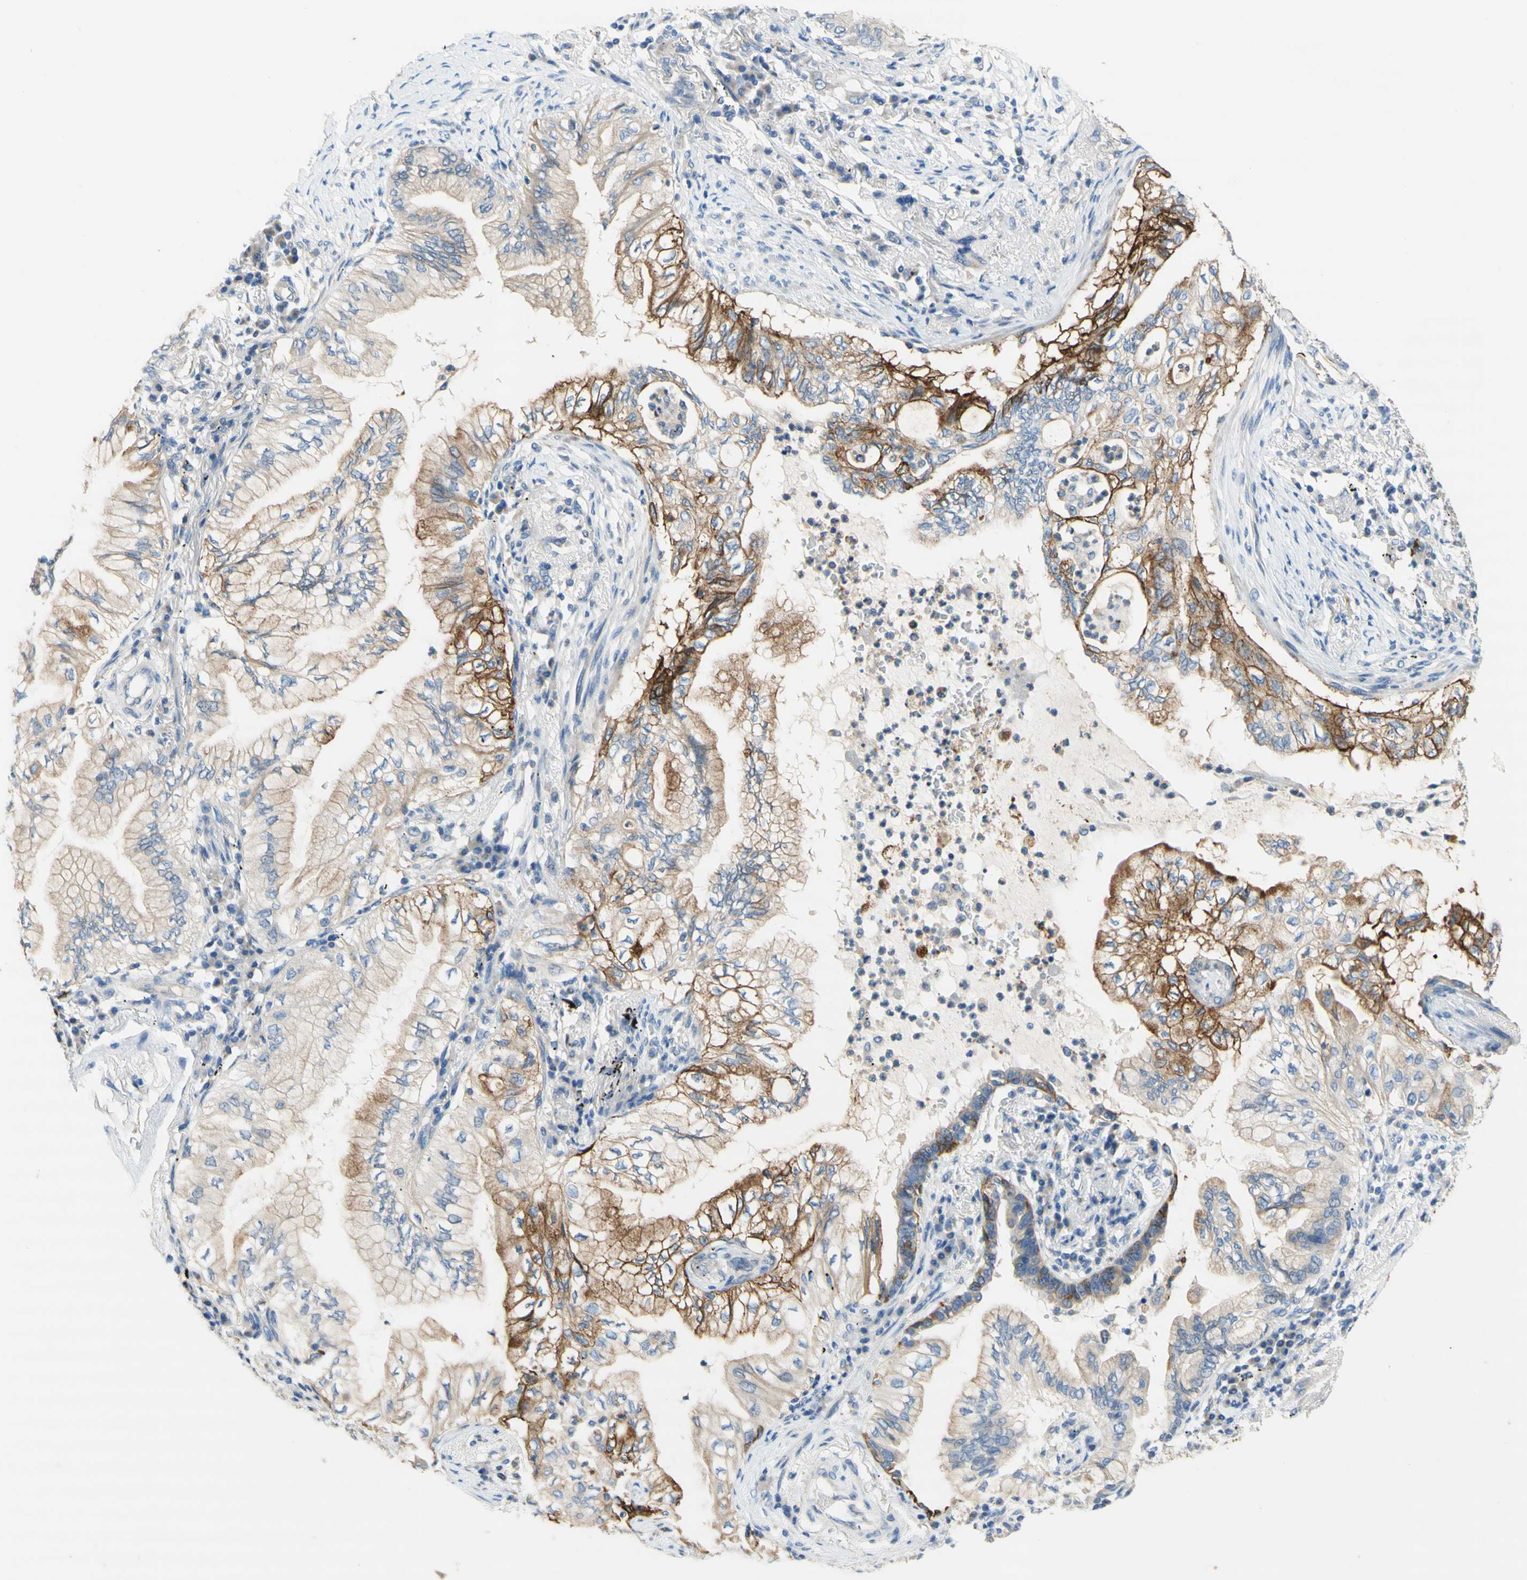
{"staining": {"intensity": "strong", "quantity": ">75%", "location": "cytoplasmic/membranous"}, "tissue": "lung cancer", "cell_type": "Tumor cells", "image_type": "cancer", "snomed": [{"axis": "morphology", "description": "Normal tissue, NOS"}, {"axis": "morphology", "description": "Adenocarcinoma, NOS"}, {"axis": "topography", "description": "Bronchus"}, {"axis": "topography", "description": "Lung"}], "caption": "Immunohistochemical staining of lung cancer exhibits high levels of strong cytoplasmic/membranous protein positivity in approximately >75% of tumor cells.", "gene": "F3", "patient": {"sex": "female", "age": 70}}